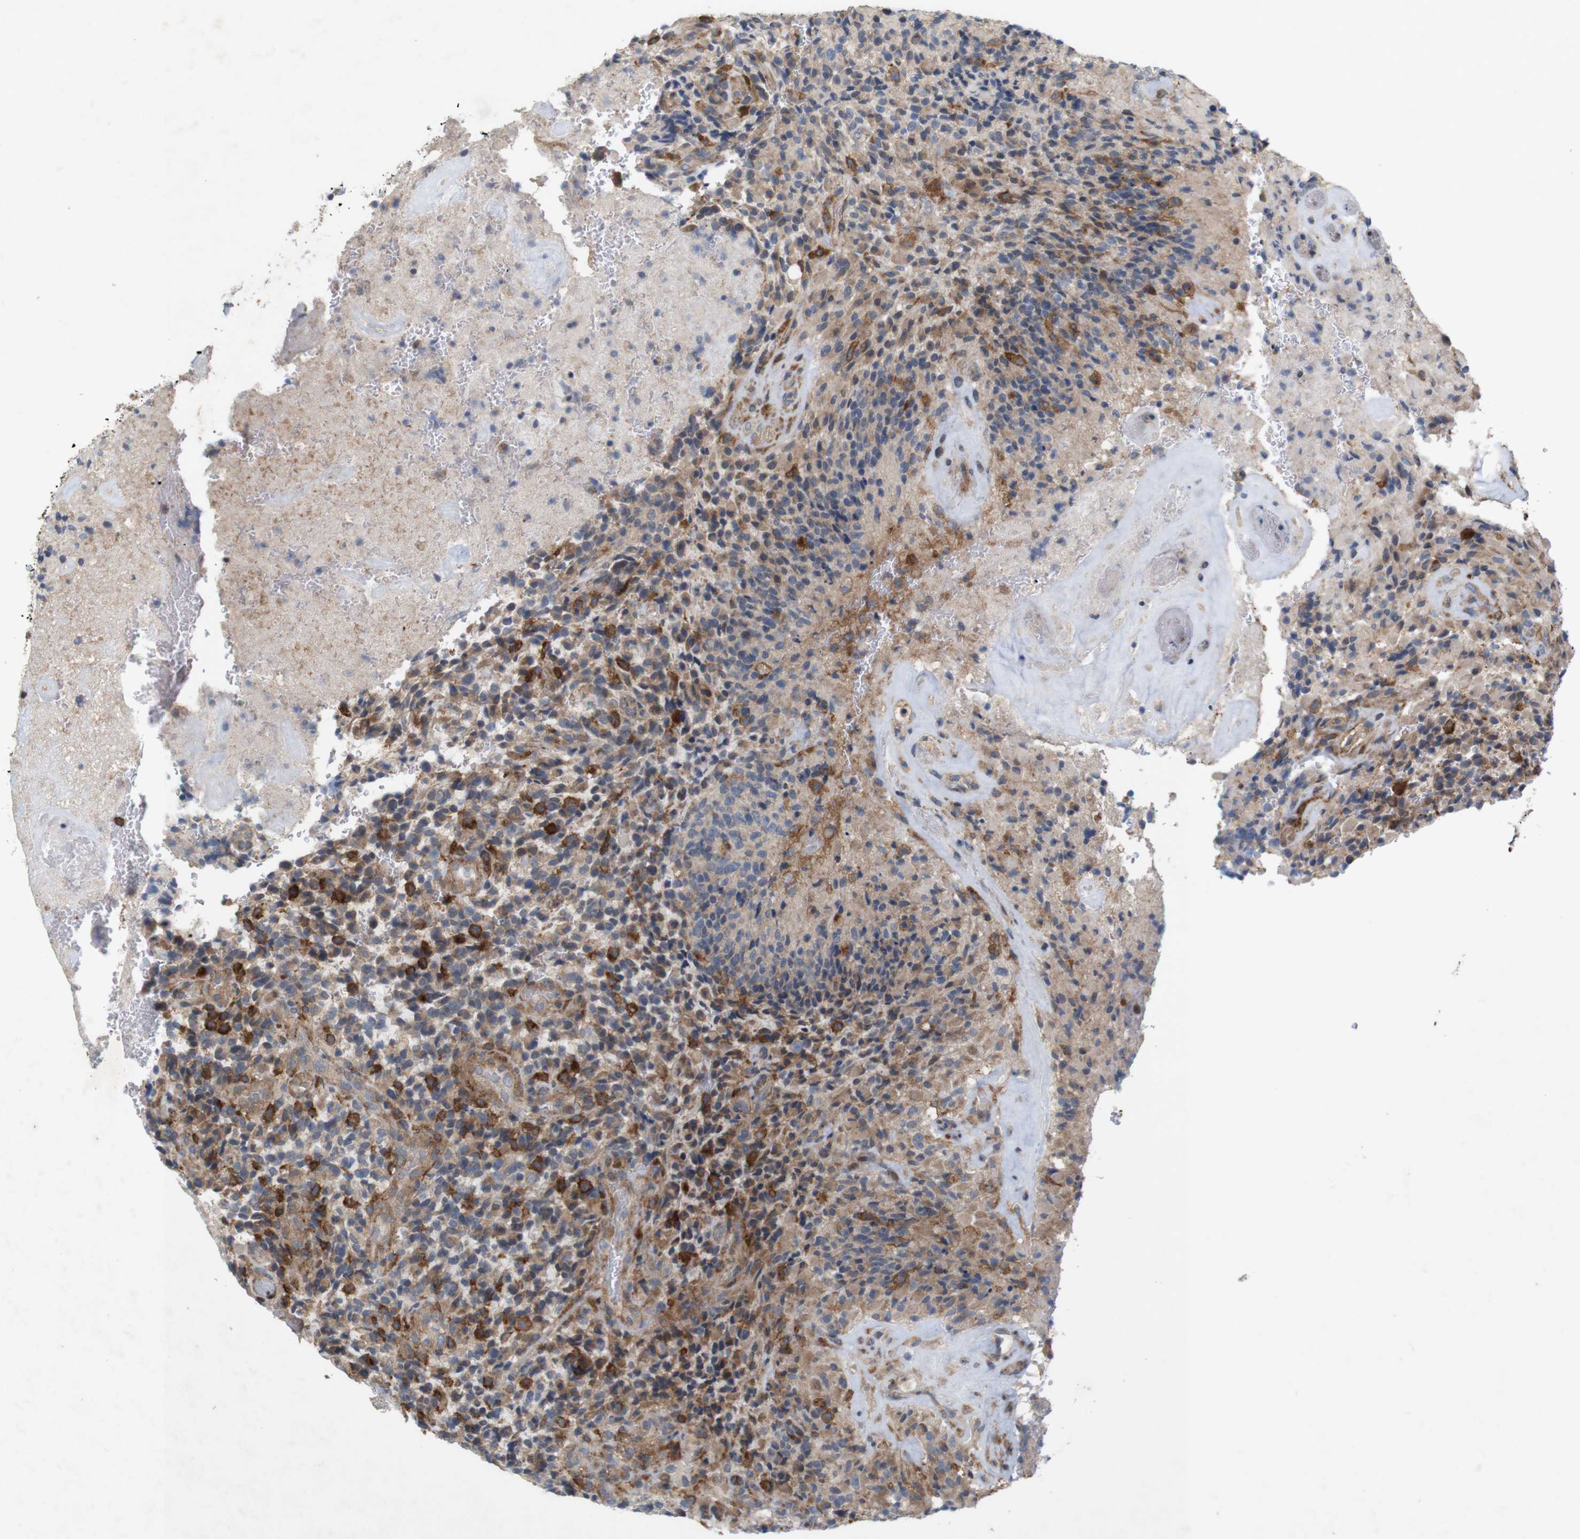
{"staining": {"intensity": "strong", "quantity": "<25%", "location": "cytoplasmic/membranous"}, "tissue": "glioma", "cell_type": "Tumor cells", "image_type": "cancer", "snomed": [{"axis": "morphology", "description": "Glioma, malignant, High grade"}, {"axis": "topography", "description": "Brain"}], "caption": "A medium amount of strong cytoplasmic/membranous positivity is seen in approximately <25% of tumor cells in high-grade glioma (malignant) tissue. (DAB (3,3'-diaminobenzidine) IHC, brown staining for protein, blue staining for nuclei).", "gene": "SIGLEC8", "patient": {"sex": "male", "age": 71}}